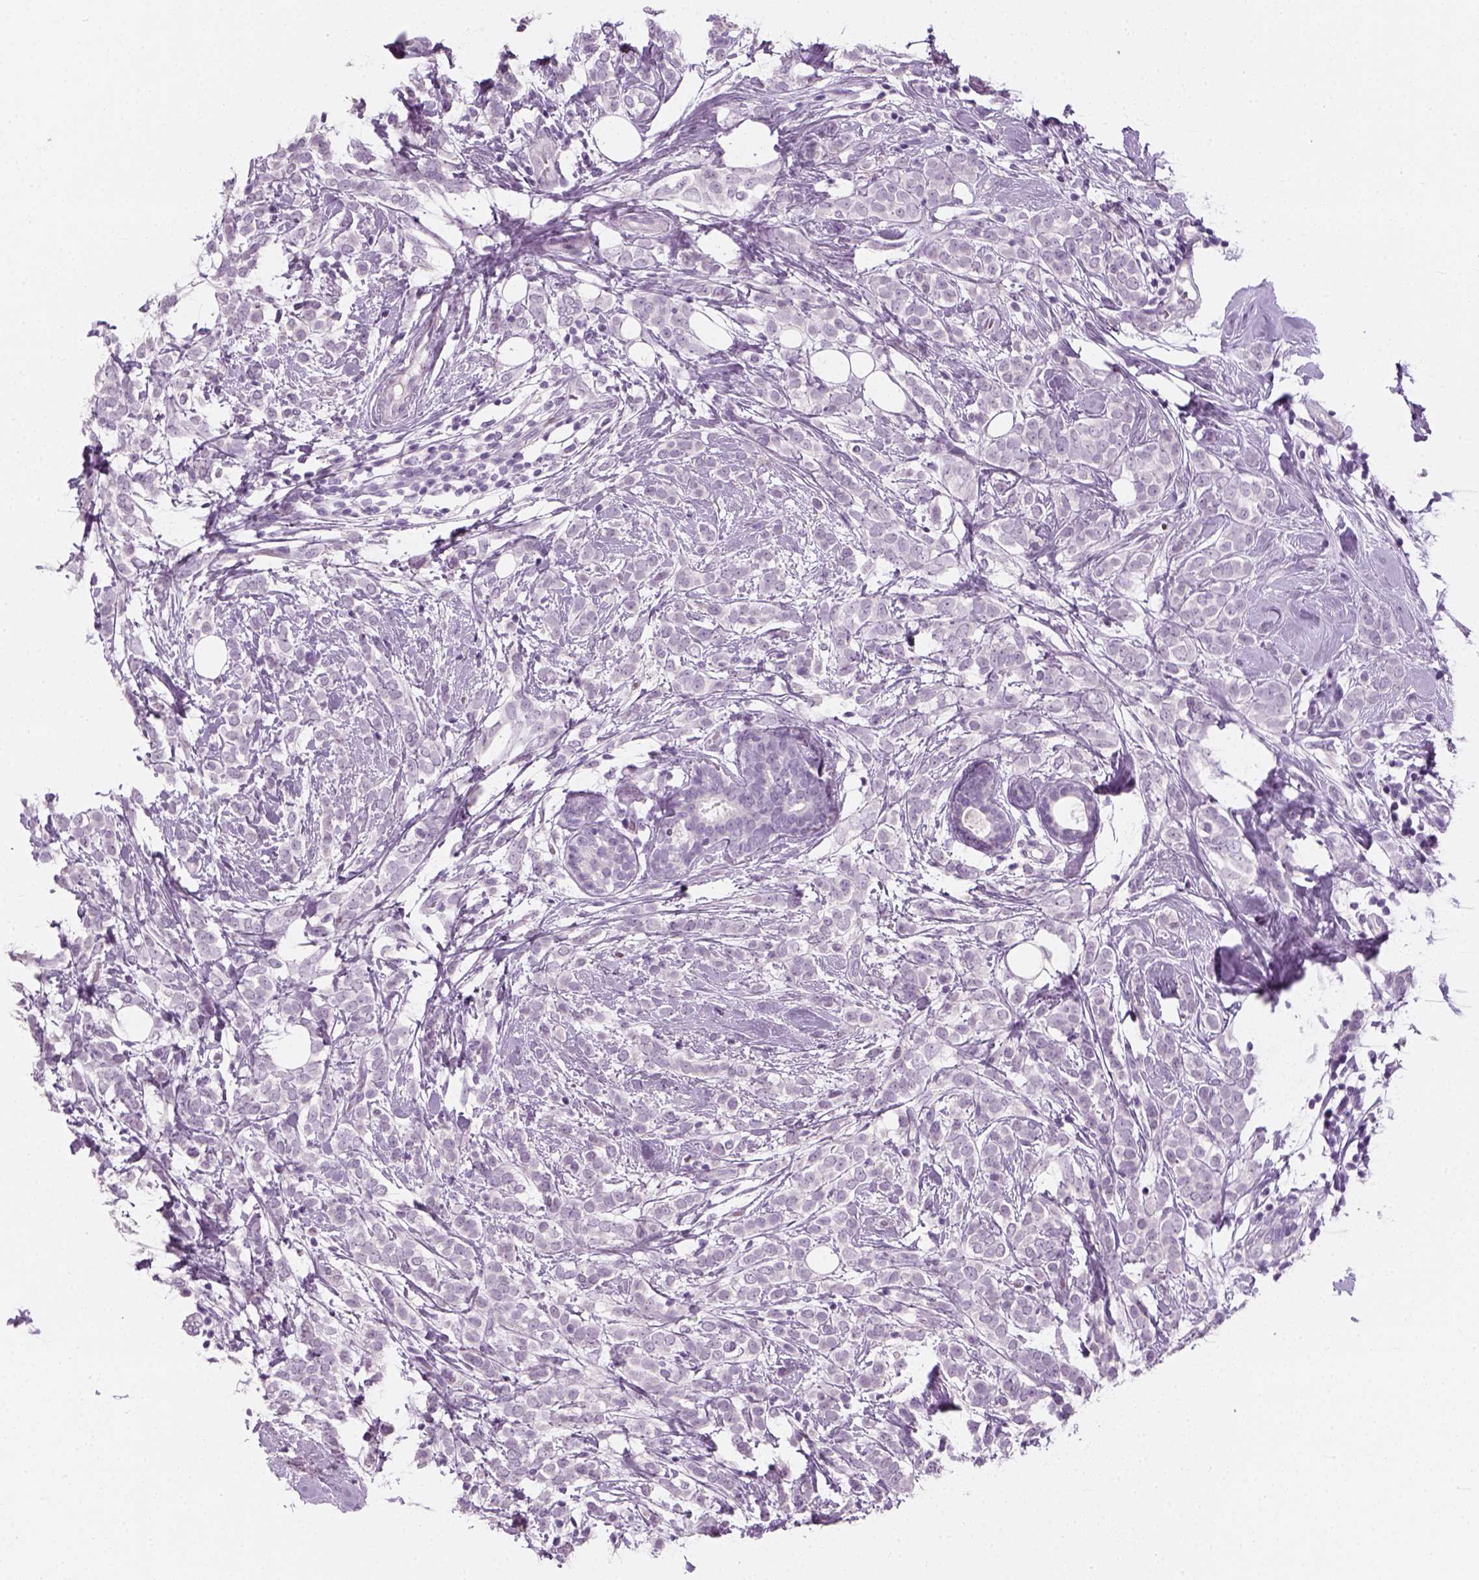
{"staining": {"intensity": "negative", "quantity": "none", "location": "none"}, "tissue": "breast cancer", "cell_type": "Tumor cells", "image_type": "cancer", "snomed": [{"axis": "morphology", "description": "Lobular carcinoma"}, {"axis": "topography", "description": "Breast"}], "caption": "Tumor cells show no significant protein positivity in breast cancer (lobular carcinoma).", "gene": "TH", "patient": {"sex": "female", "age": 49}}